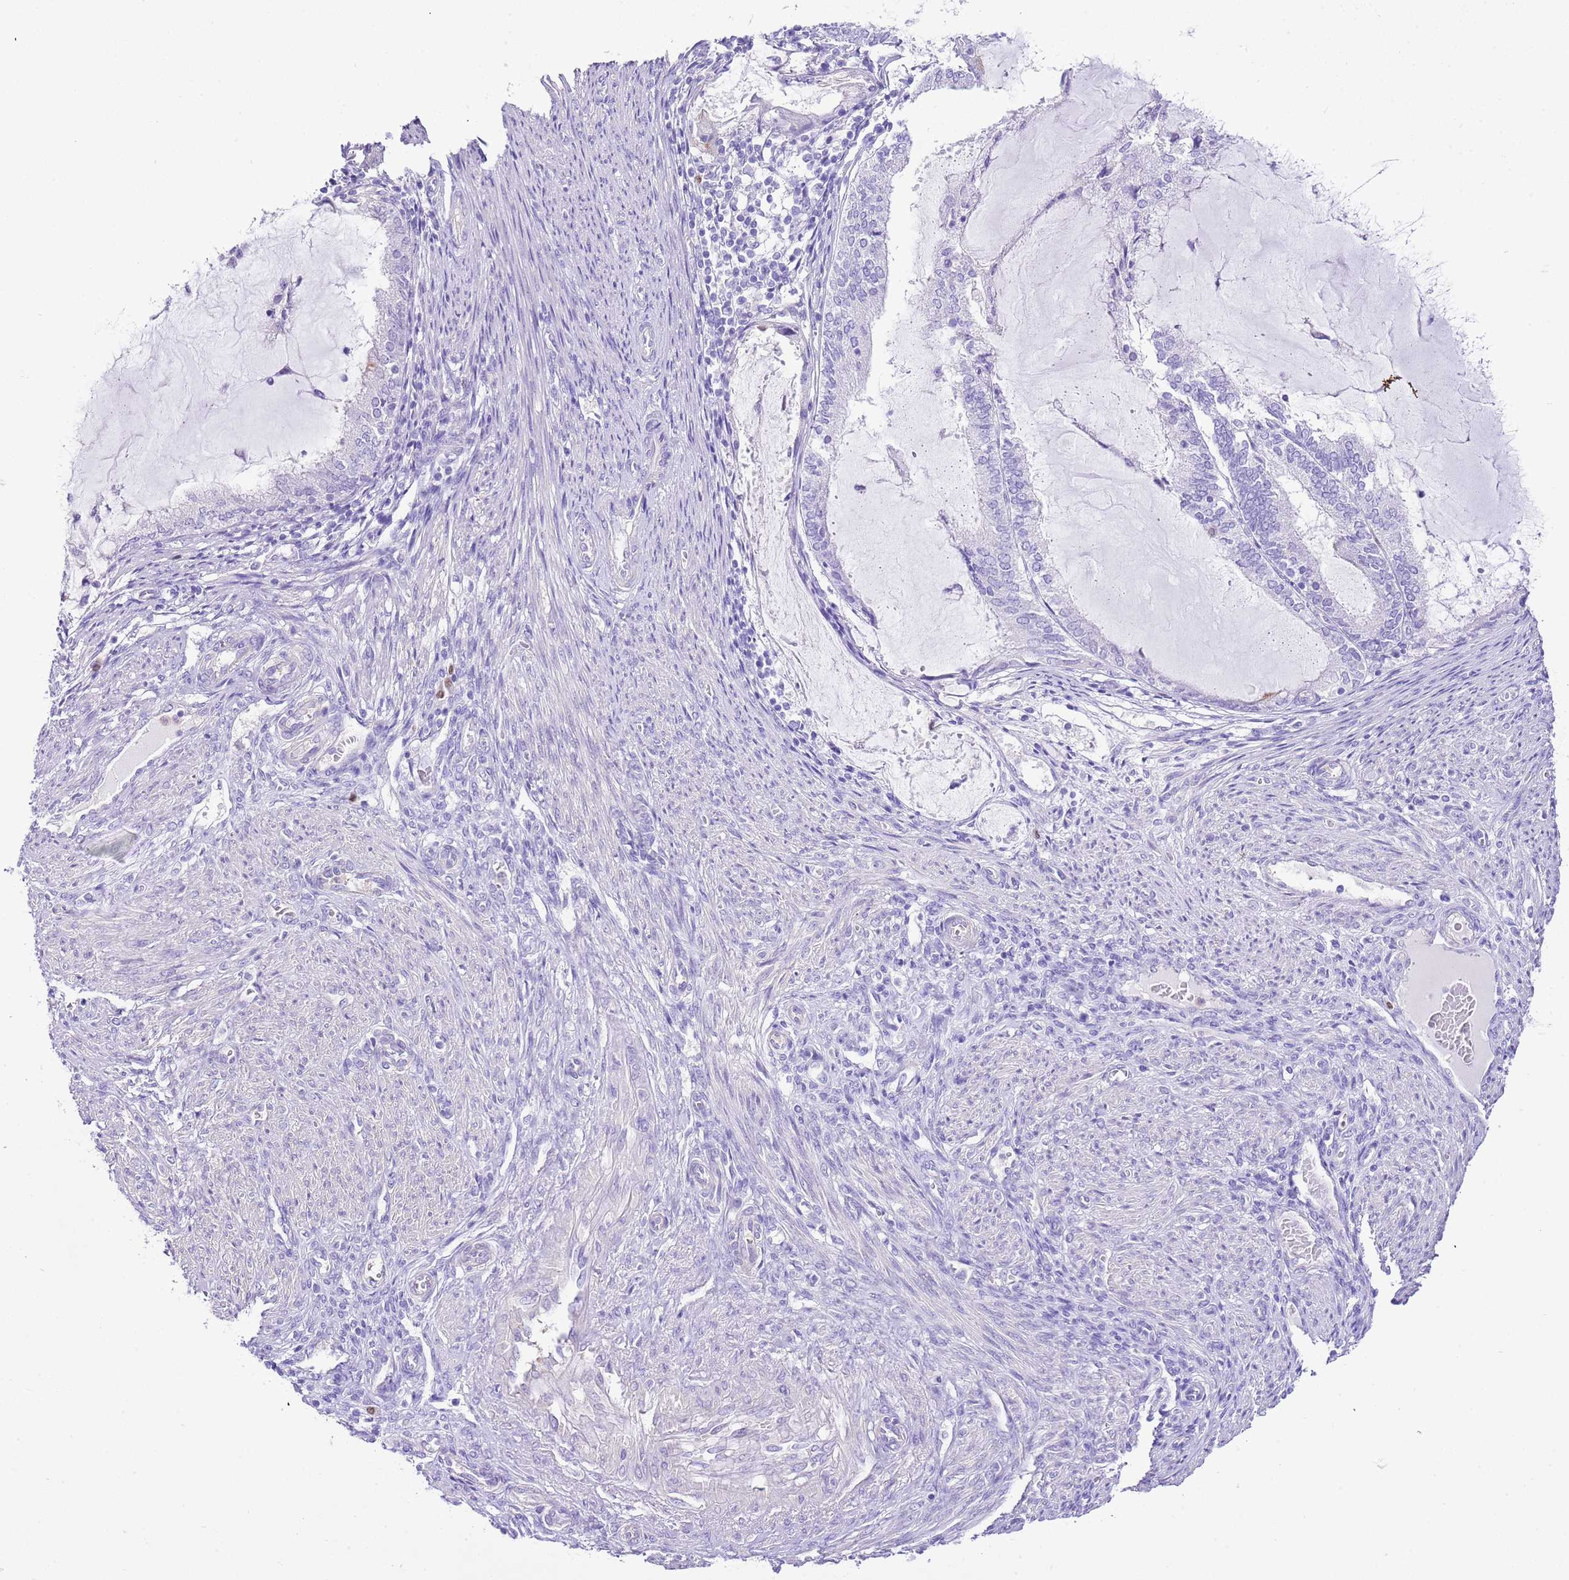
{"staining": {"intensity": "negative", "quantity": "none", "location": "none"}, "tissue": "endometrial cancer", "cell_type": "Tumor cells", "image_type": "cancer", "snomed": [{"axis": "morphology", "description": "Adenocarcinoma, NOS"}, {"axis": "topography", "description": "Endometrium"}], "caption": "Tumor cells are negative for brown protein staining in endometrial adenocarcinoma.", "gene": "BHLHA15", "patient": {"sex": "female", "age": 81}}